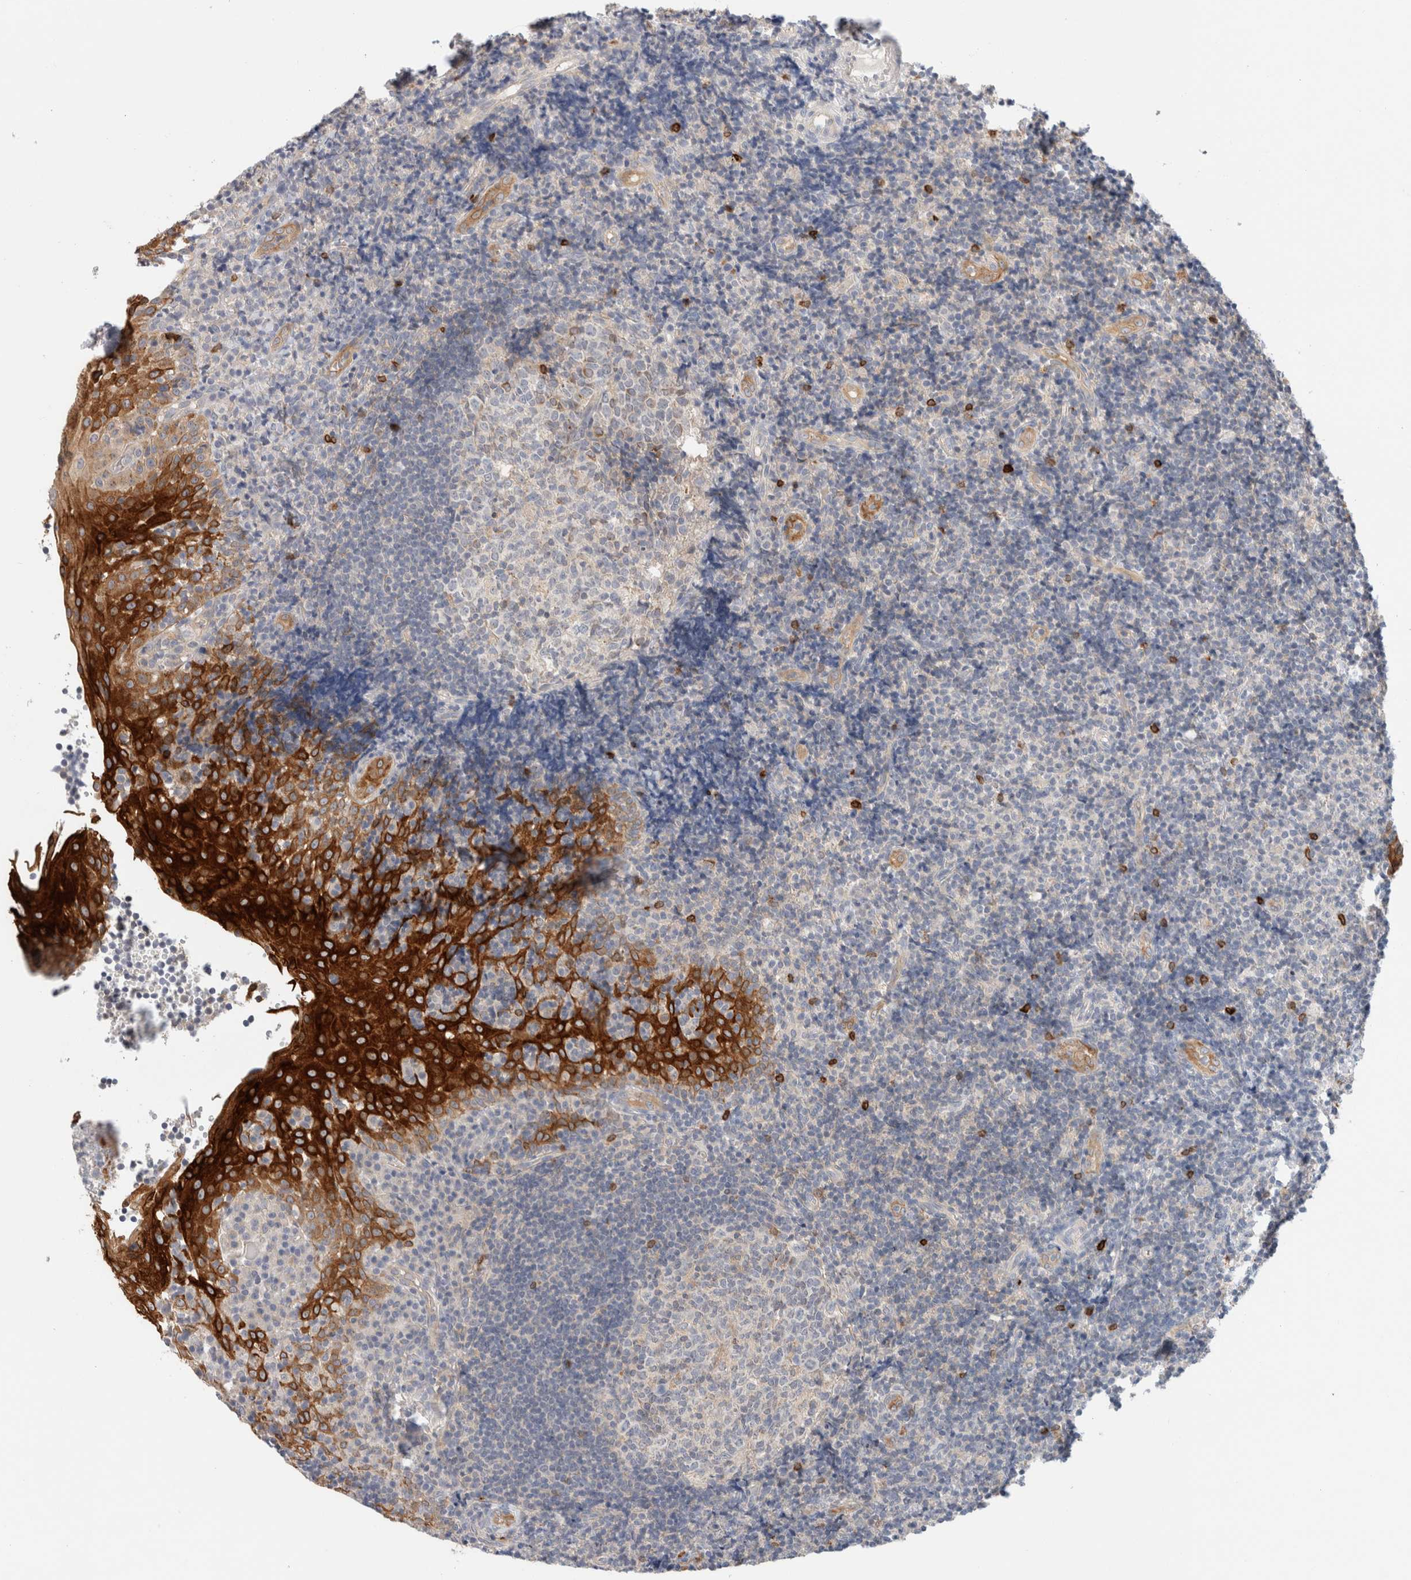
{"staining": {"intensity": "negative", "quantity": "none", "location": "none"}, "tissue": "tonsil", "cell_type": "Germinal center cells", "image_type": "normal", "snomed": [{"axis": "morphology", "description": "Normal tissue, NOS"}, {"axis": "topography", "description": "Tonsil"}], "caption": "Histopathology image shows no protein staining in germinal center cells of unremarkable tonsil.", "gene": "SDR16C5", "patient": {"sex": "female", "age": 40}}